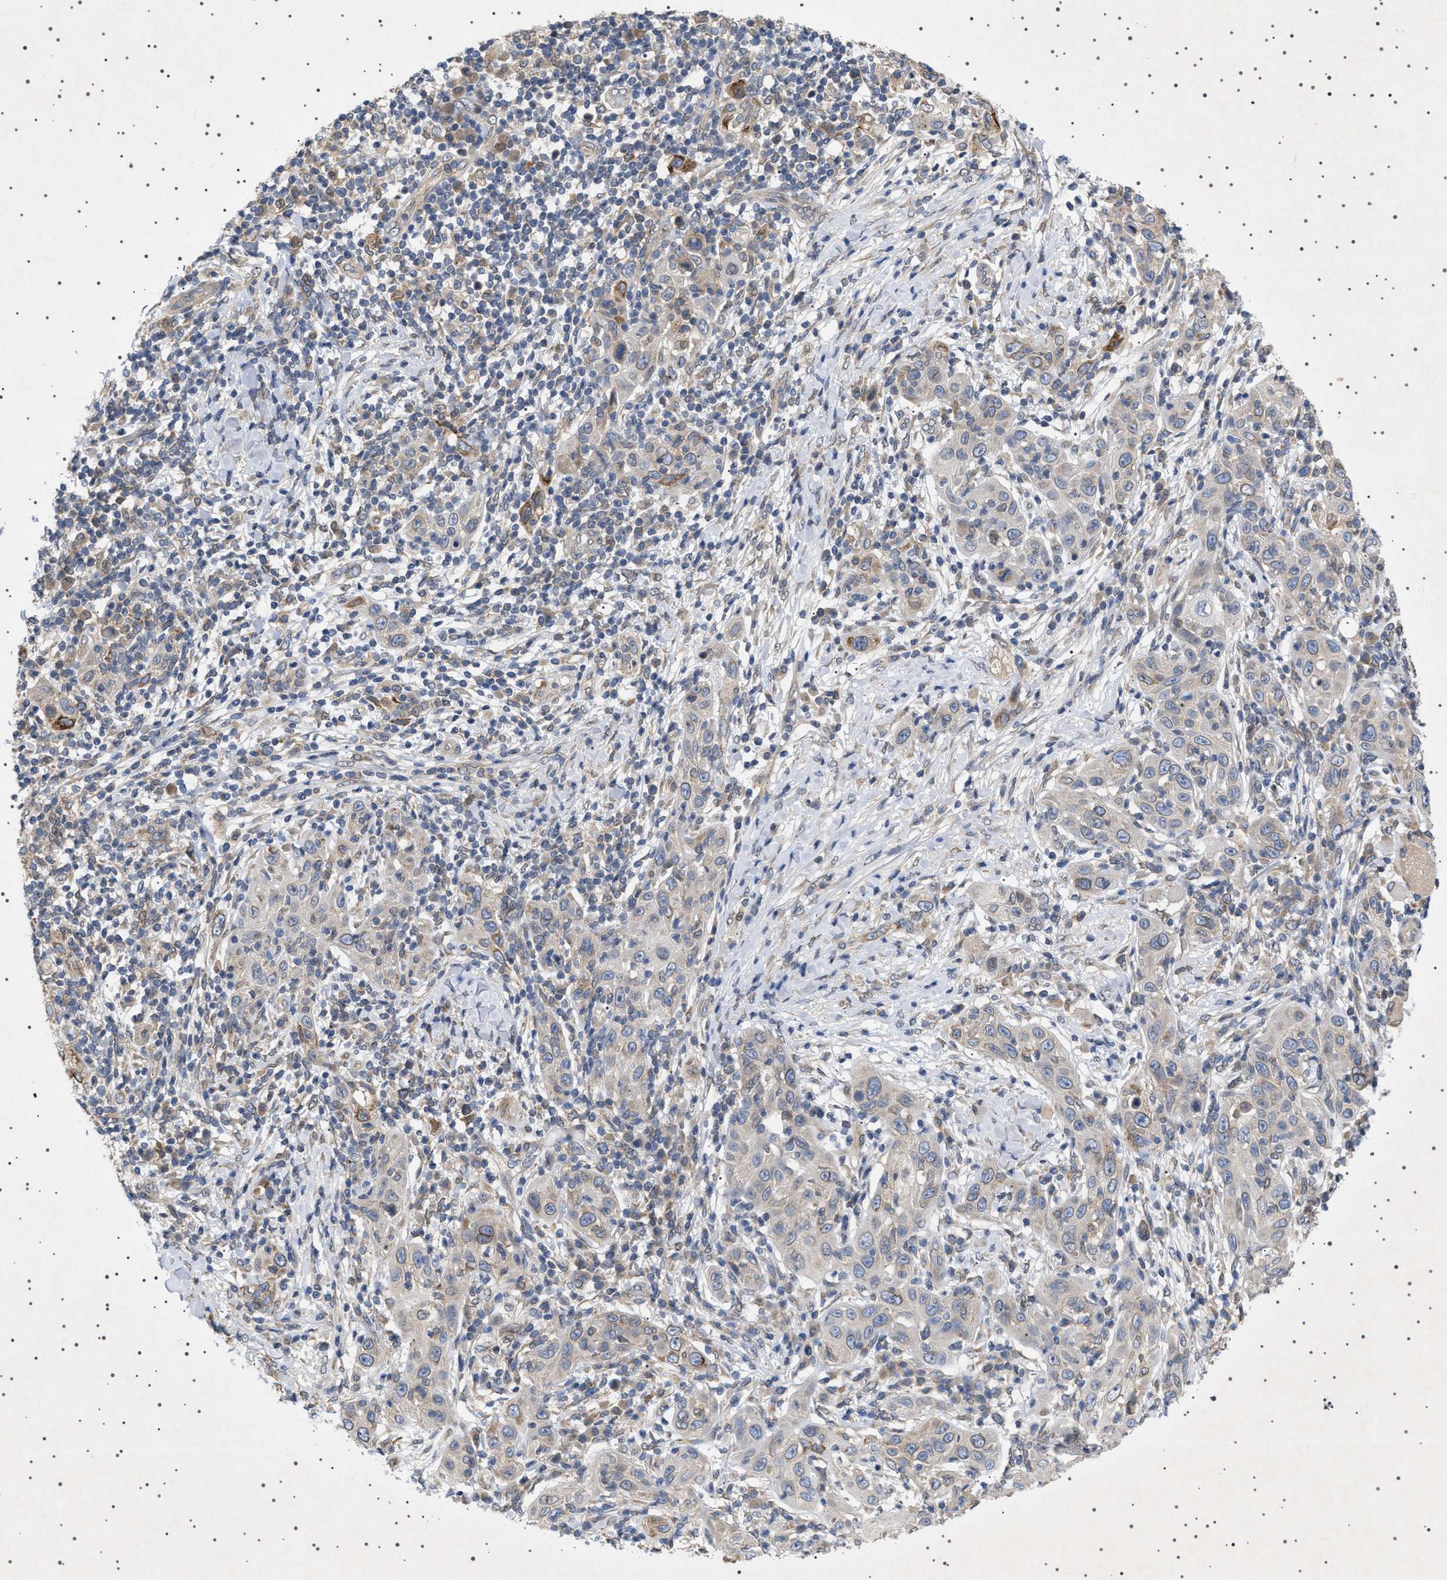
{"staining": {"intensity": "weak", "quantity": "<25%", "location": "cytoplasmic/membranous,nuclear"}, "tissue": "skin cancer", "cell_type": "Tumor cells", "image_type": "cancer", "snomed": [{"axis": "morphology", "description": "Squamous cell carcinoma, NOS"}, {"axis": "topography", "description": "Skin"}], "caption": "High magnification brightfield microscopy of skin squamous cell carcinoma stained with DAB (3,3'-diaminobenzidine) (brown) and counterstained with hematoxylin (blue): tumor cells show no significant expression.", "gene": "NUP93", "patient": {"sex": "female", "age": 88}}